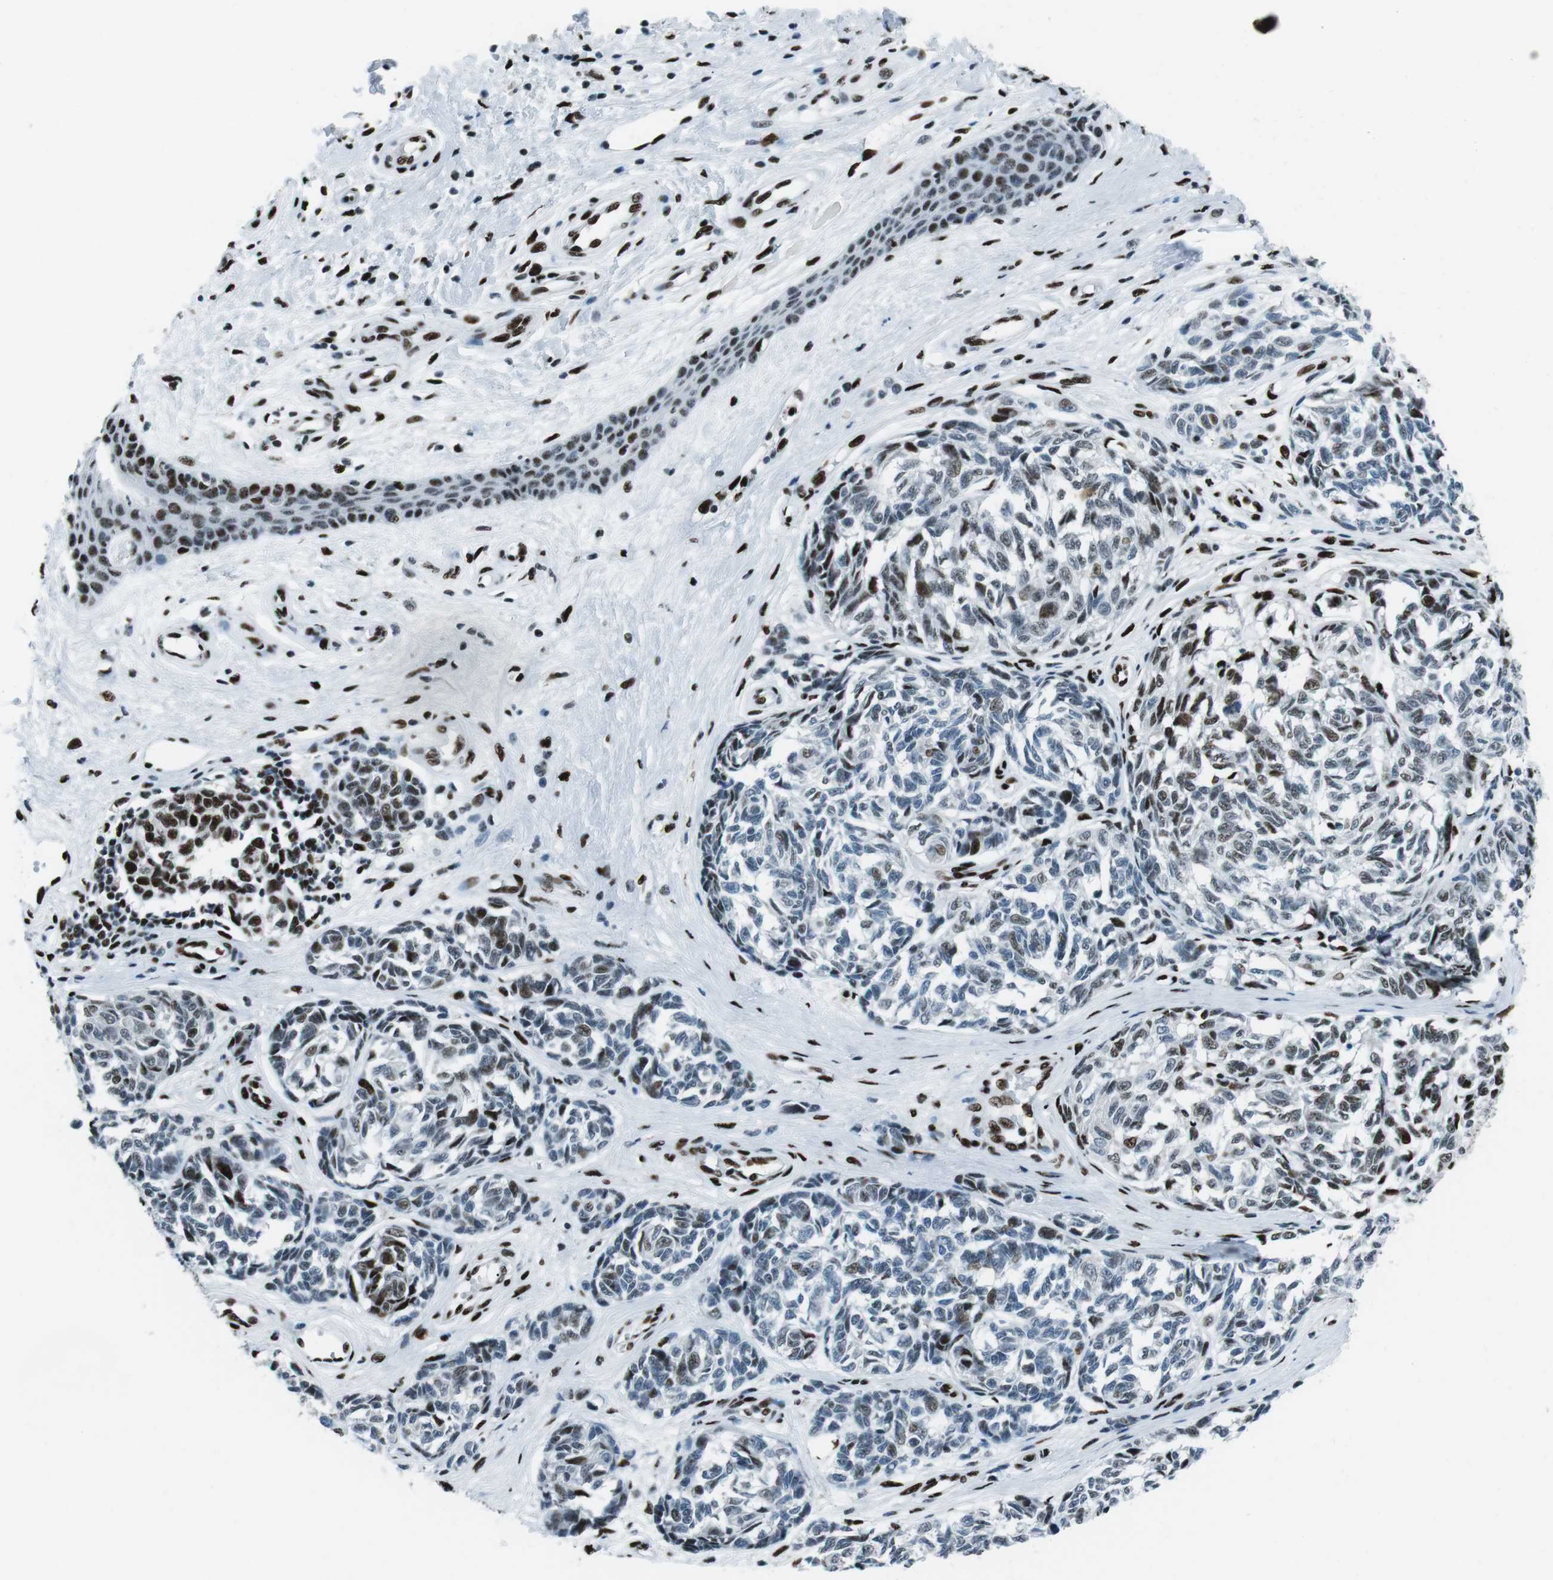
{"staining": {"intensity": "moderate", "quantity": "25%-75%", "location": "nuclear"}, "tissue": "melanoma", "cell_type": "Tumor cells", "image_type": "cancer", "snomed": [{"axis": "morphology", "description": "Malignant melanoma, NOS"}, {"axis": "topography", "description": "Skin"}], "caption": "Human malignant melanoma stained for a protein (brown) reveals moderate nuclear positive staining in about 25%-75% of tumor cells.", "gene": "PML", "patient": {"sex": "female", "age": 64}}